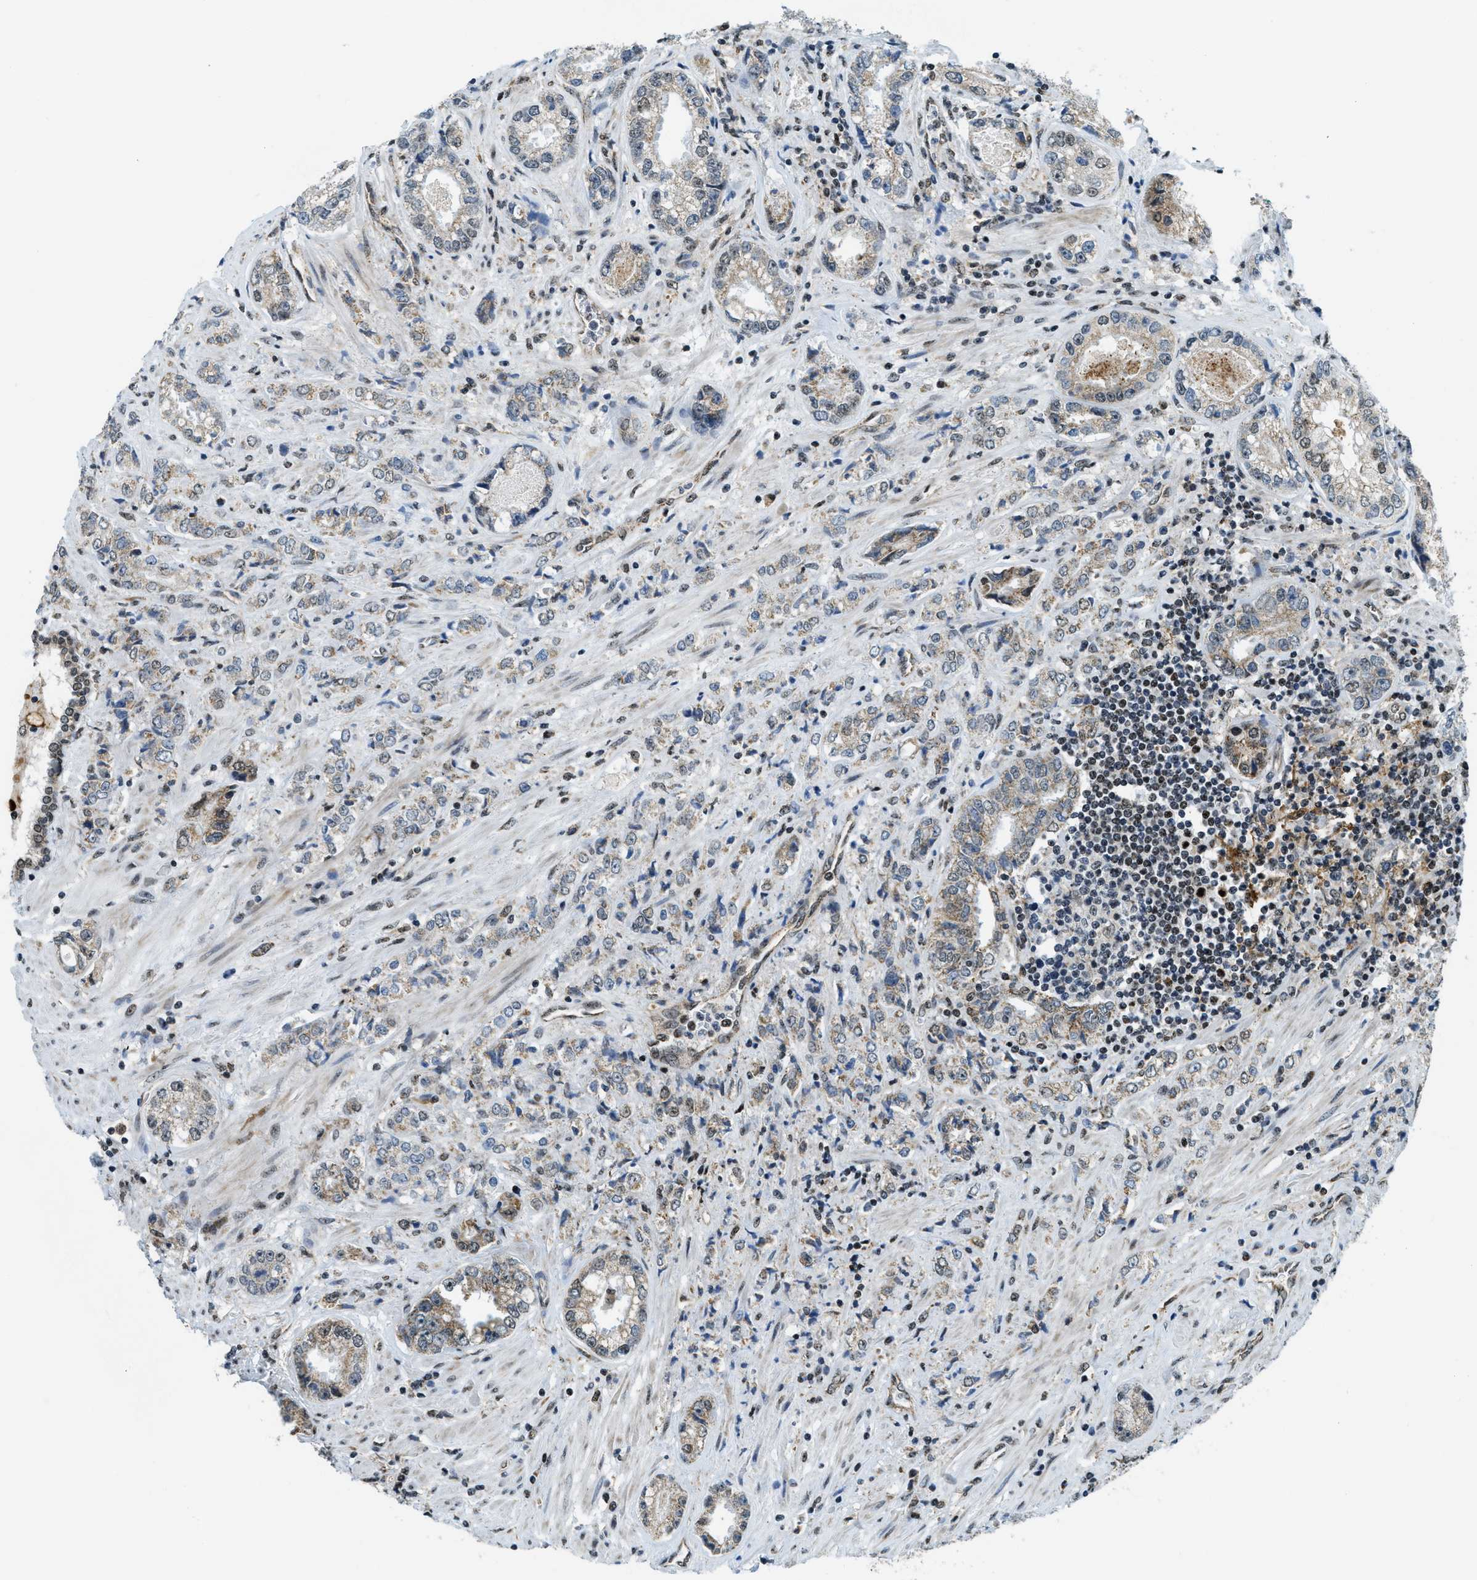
{"staining": {"intensity": "moderate", "quantity": "25%-75%", "location": "cytoplasmic/membranous,nuclear"}, "tissue": "prostate cancer", "cell_type": "Tumor cells", "image_type": "cancer", "snomed": [{"axis": "morphology", "description": "Adenocarcinoma, High grade"}, {"axis": "topography", "description": "Prostate"}], "caption": "A brown stain highlights moderate cytoplasmic/membranous and nuclear staining of a protein in prostate high-grade adenocarcinoma tumor cells. (brown staining indicates protein expression, while blue staining denotes nuclei).", "gene": "SP100", "patient": {"sex": "male", "age": 61}}